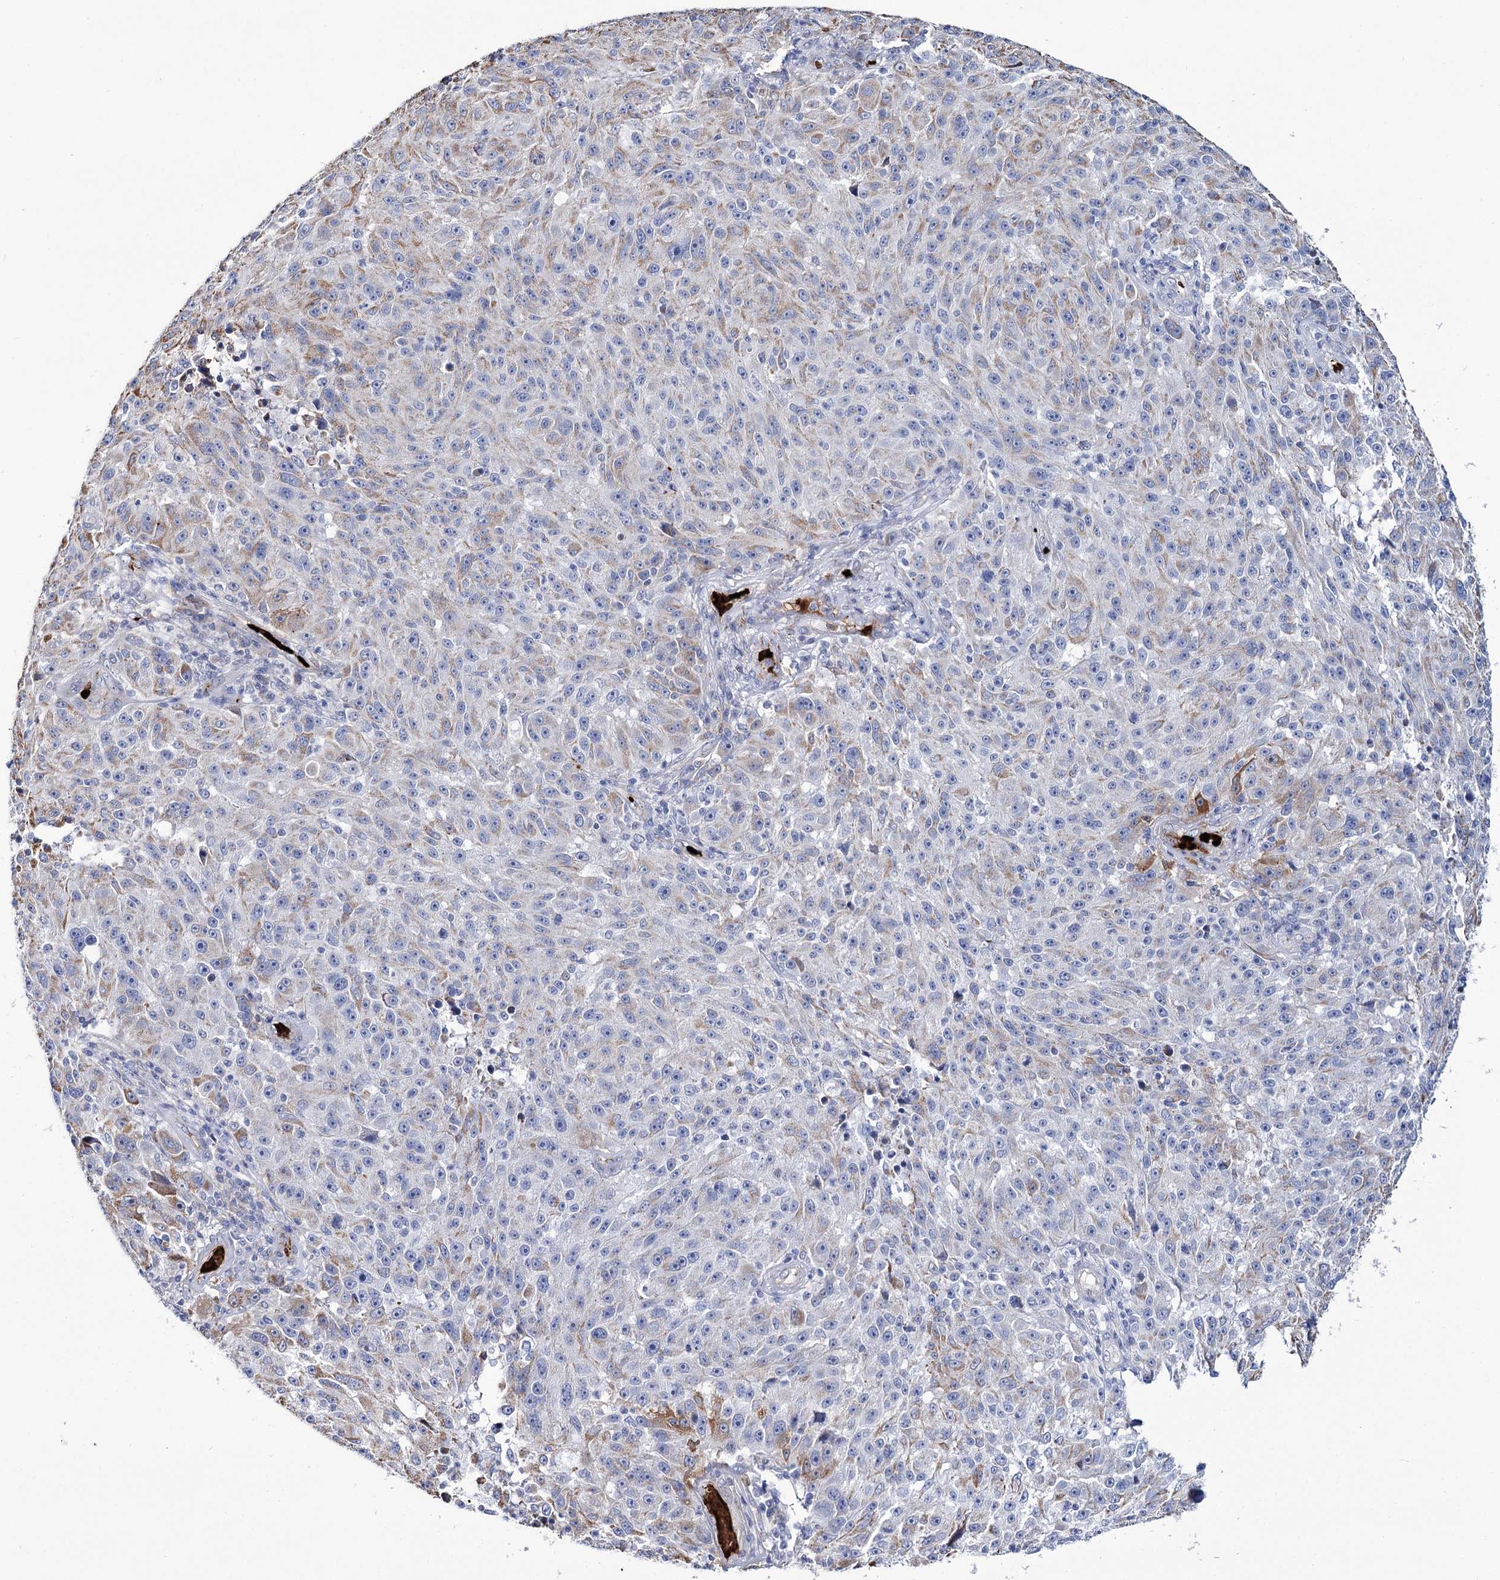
{"staining": {"intensity": "negative", "quantity": "none", "location": "none"}, "tissue": "melanoma", "cell_type": "Tumor cells", "image_type": "cancer", "snomed": [{"axis": "morphology", "description": "Malignant melanoma, NOS"}, {"axis": "topography", "description": "Skin"}], "caption": "Human malignant melanoma stained for a protein using immunohistochemistry shows no staining in tumor cells.", "gene": "GBF1", "patient": {"sex": "male", "age": 53}}